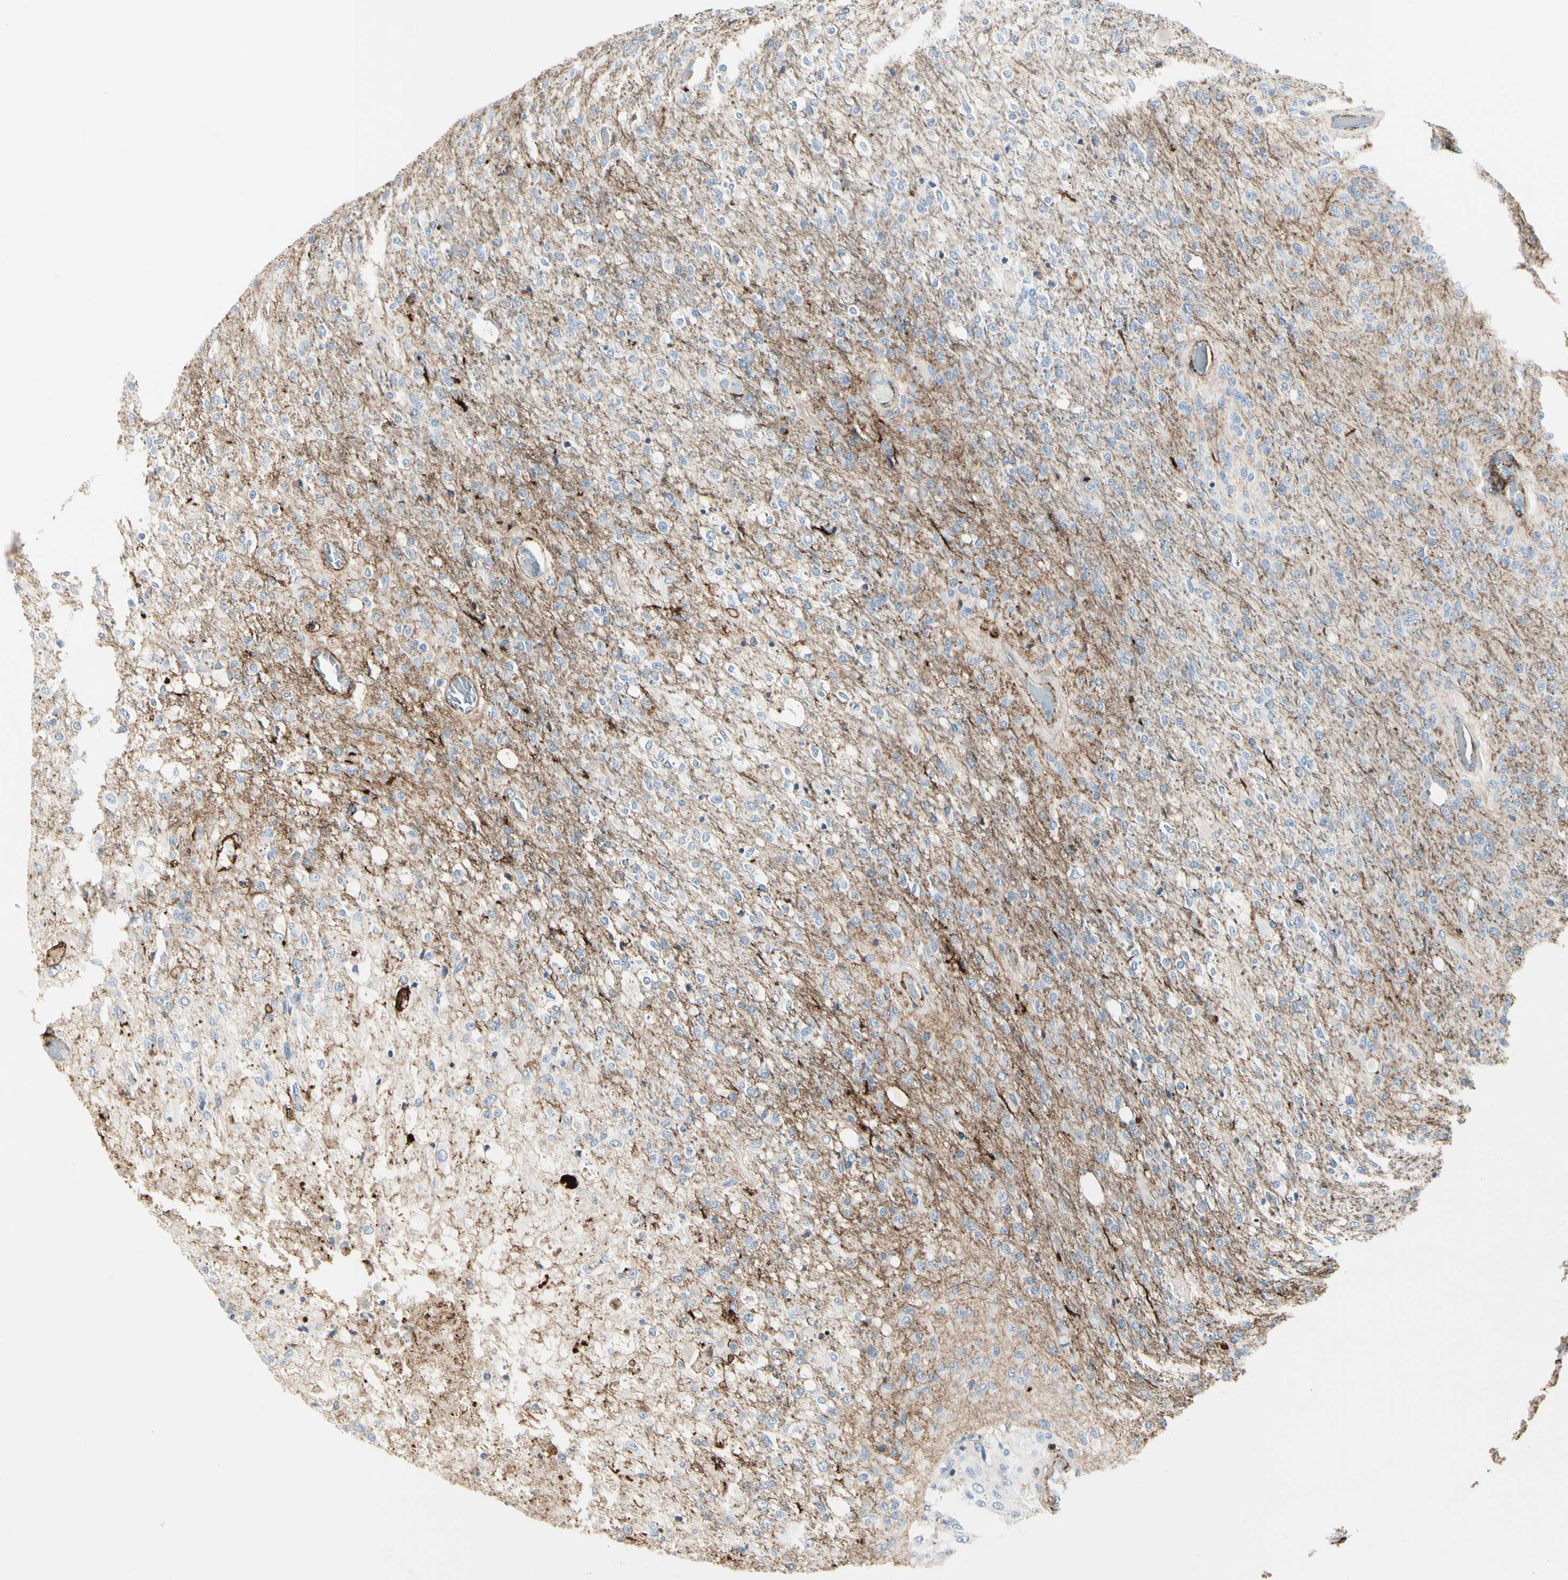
{"staining": {"intensity": "strong", "quantity": "<25%", "location": "cytoplasmic/membranous"}, "tissue": "glioma", "cell_type": "Tumor cells", "image_type": "cancer", "snomed": [{"axis": "morphology", "description": "Normal tissue, NOS"}, {"axis": "morphology", "description": "Glioma, malignant, High grade"}, {"axis": "topography", "description": "Cerebral cortex"}], "caption": "A photomicrograph showing strong cytoplasmic/membranous positivity in about <25% of tumor cells in high-grade glioma (malignant), as visualized by brown immunohistochemical staining.", "gene": "CLEC2B", "patient": {"sex": "male", "age": 77}}